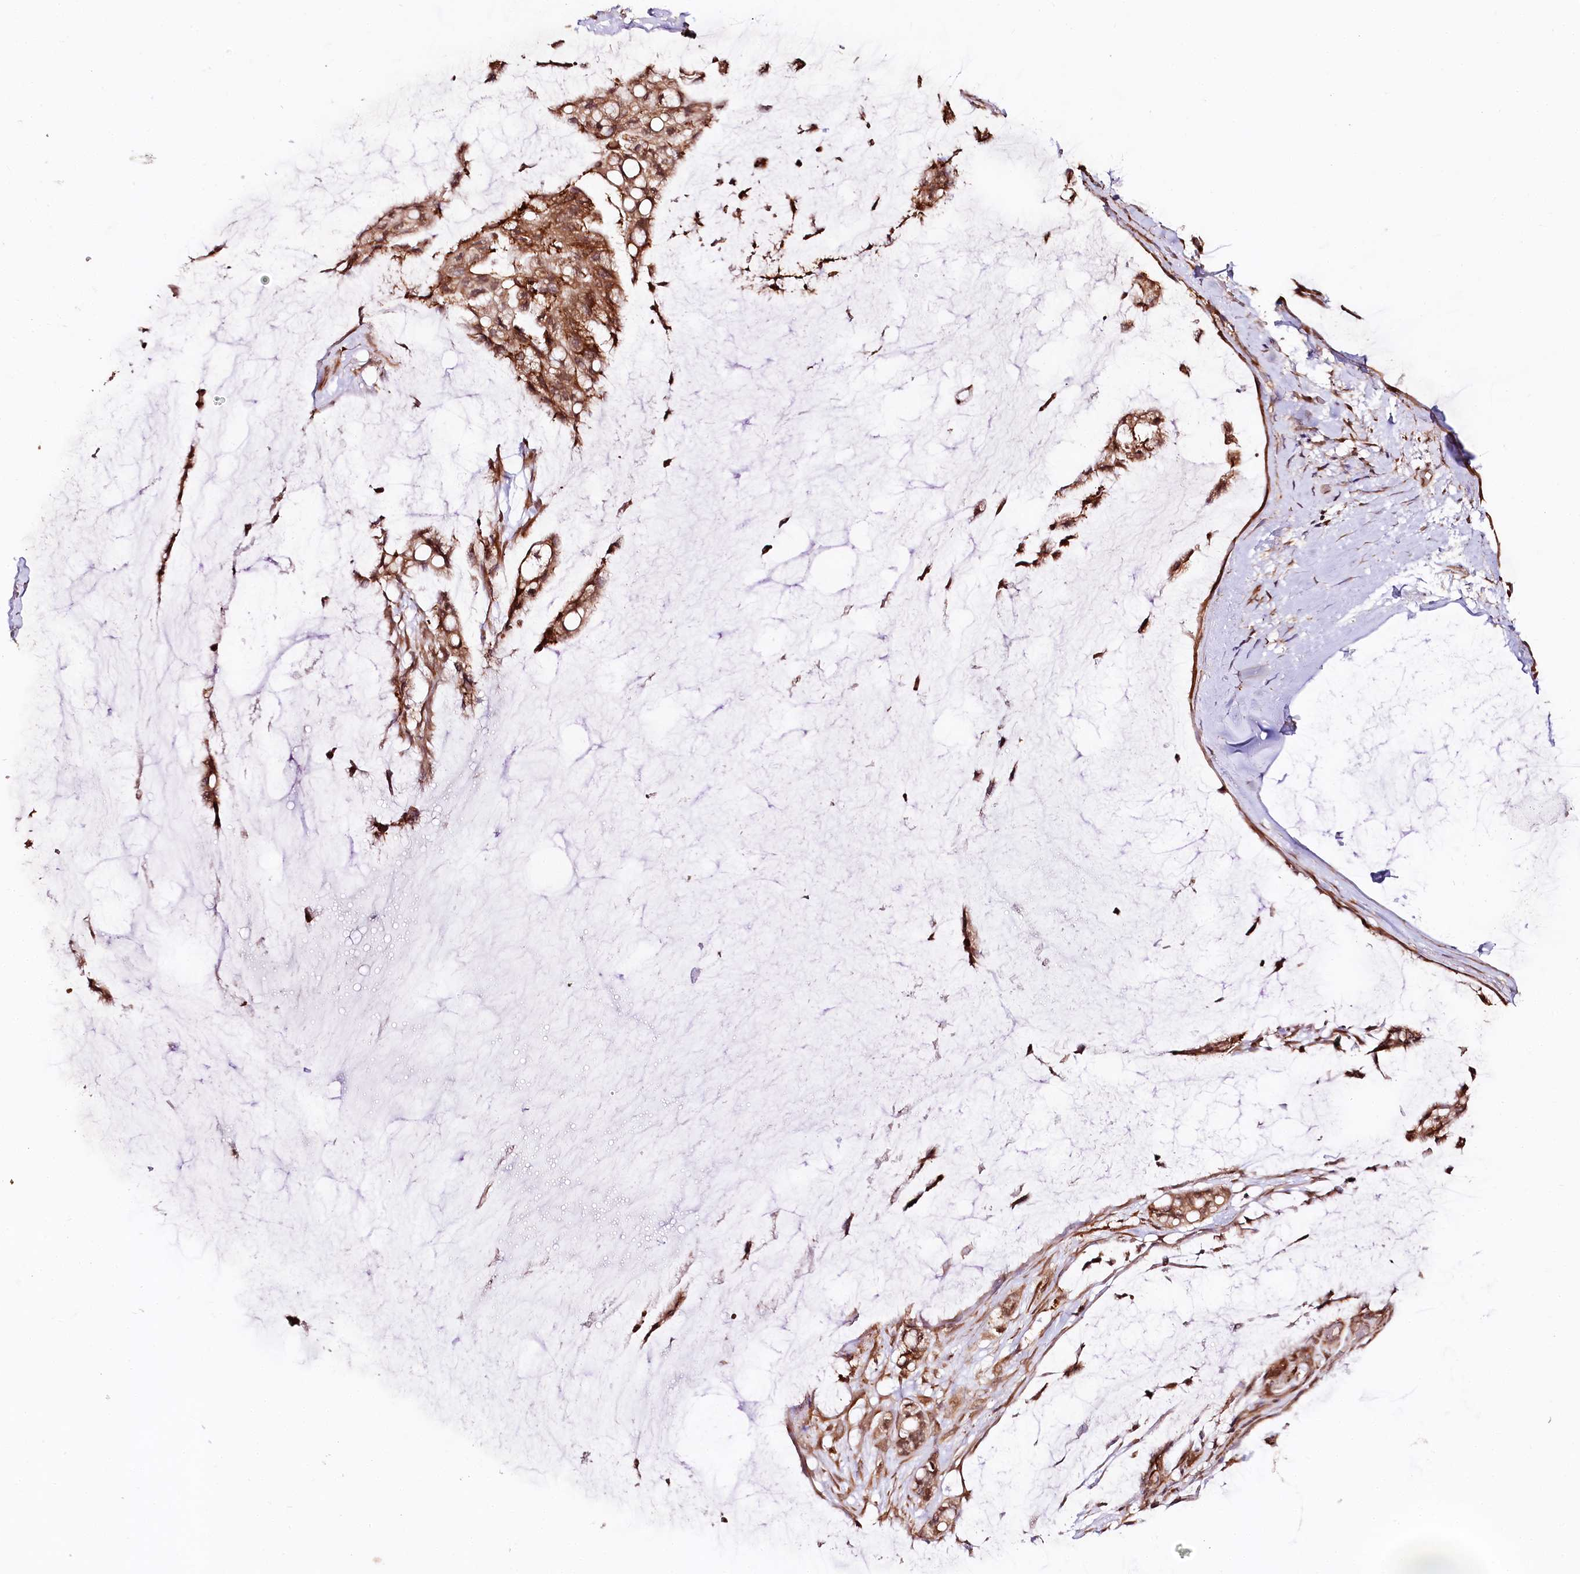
{"staining": {"intensity": "moderate", "quantity": ">75%", "location": "cytoplasmic/membranous,nuclear"}, "tissue": "ovarian cancer", "cell_type": "Tumor cells", "image_type": "cancer", "snomed": [{"axis": "morphology", "description": "Cystadenocarcinoma, mucinous, NOS"}, {"axis": "topography", "description": "Ovary"}], "caption": "Protein expression analysis of human ovarian mucinous cystadenocarcinoma reveals moderate cytoplasmic/membranous and nuclear positivity in about >75% of tumor cells.", "gene": "ENSG00000144785", "patient": {"sex": "female", "age": 39}}